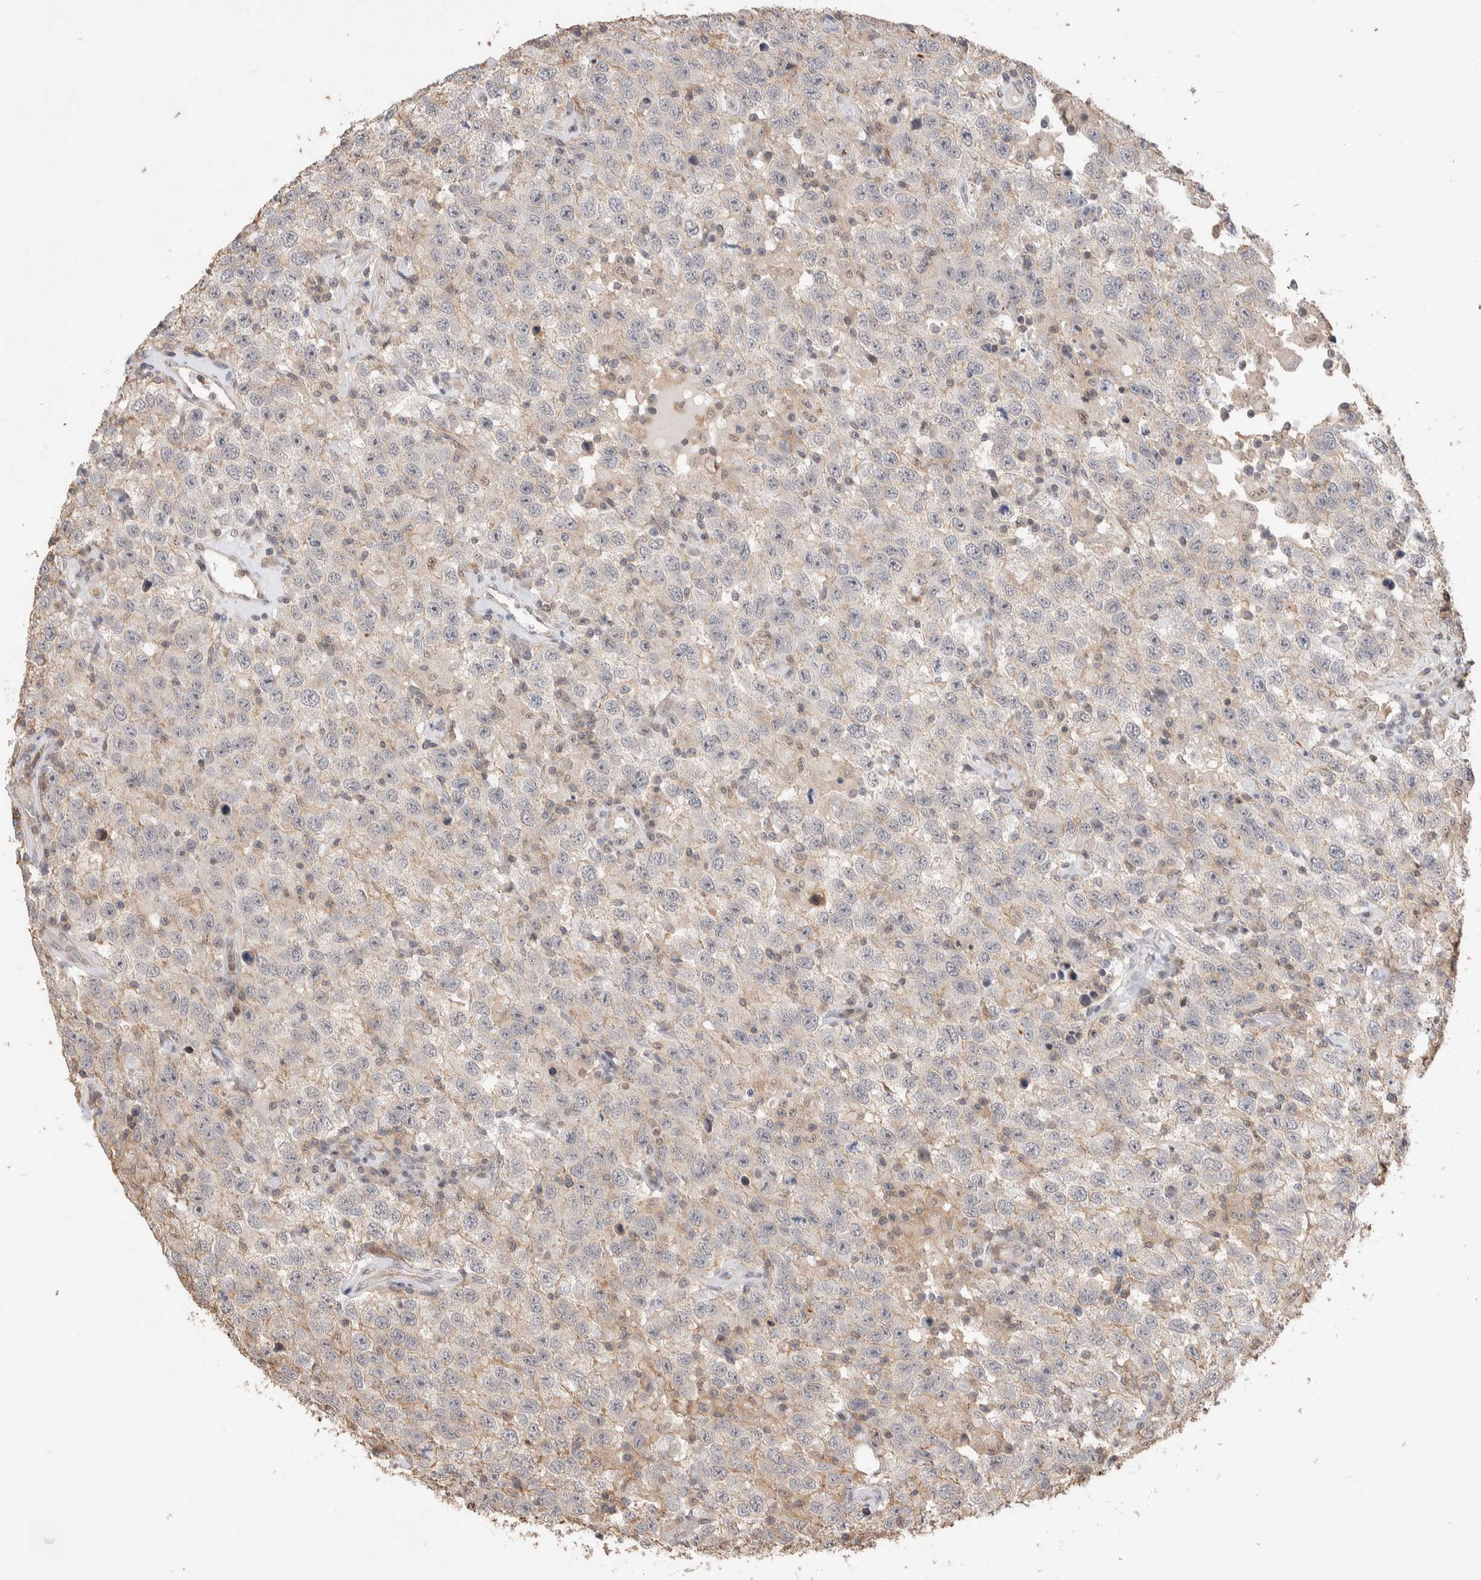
{"staining": {"intensity": "negative", "quantity": "none", "location": "none"}, "tissue": "testis cancer", "cell_type": "Tumor cells", "image_type": "cancer", "snomed": [{"axis": "morphology", "description": "Seminoma, NOS"}, {"axis": "topography", "description": "Testis"}], "caption": "The photomicrograph demonstrates no significant expression in tumor cells of testis cancer.", "gene": "ZNF704", "patient": {"sex": "male", "age": 41}}